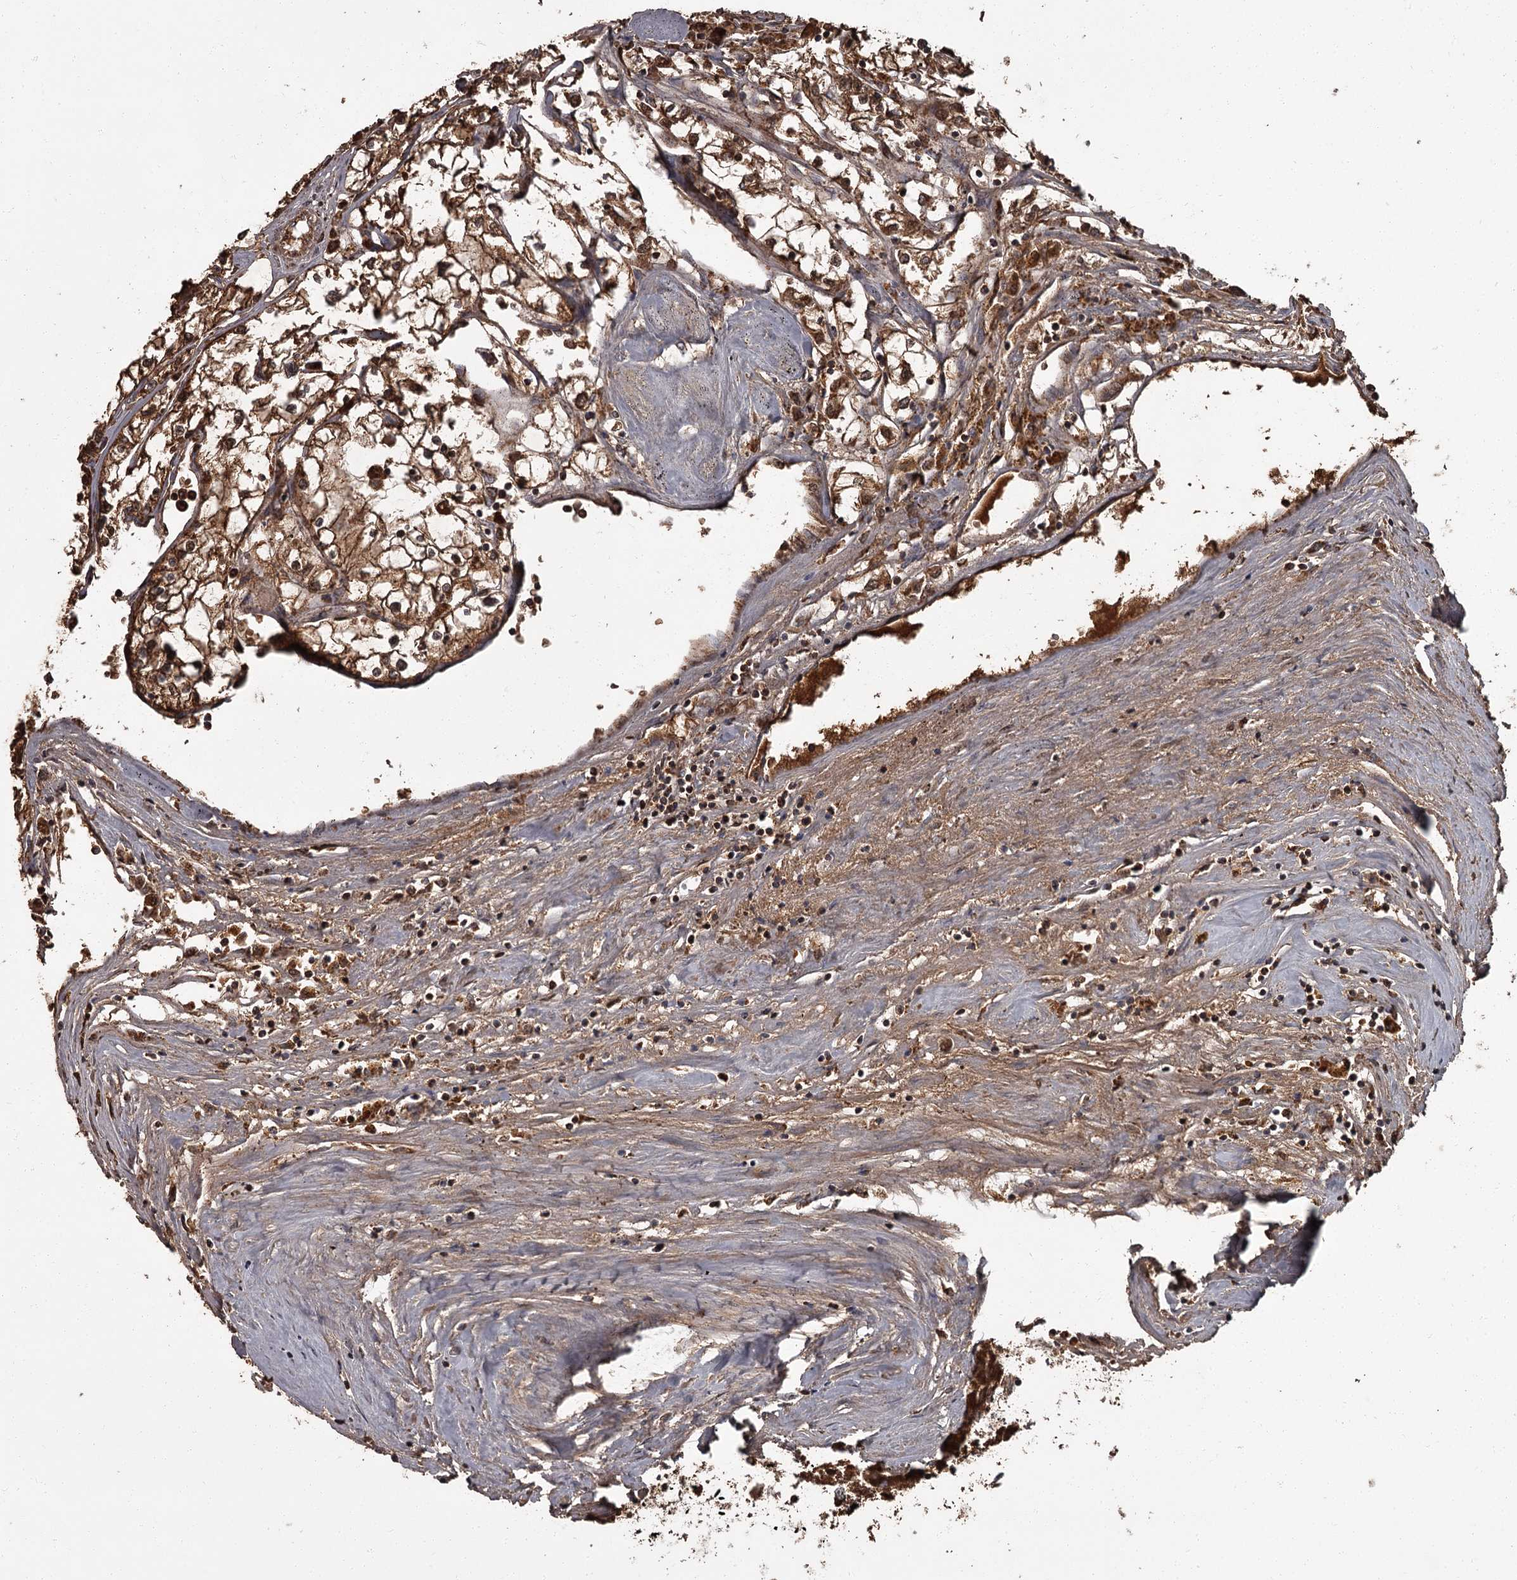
{"staining": {"intensity": "strong", "quantity": ">75%", "location": "cytoplasmic/membranous"}, "tissue": "renal cancer", "cell_type": "Tumor cells", "image_type": "cancer", "snomed": [{"axis": "morphology", "description": "Adenocarcinoma, NOS"}, {"axis": "topography", "description": "Kidney"}], "caption": "A micrograph showing strong cytoplasmic/membranous expression in approximately >75% of tumor cells in renal cancer, as visualized by brown immunohistochemical staining.", "gene": "THAP9", "patient": {"sex": "male", "age": 56}}